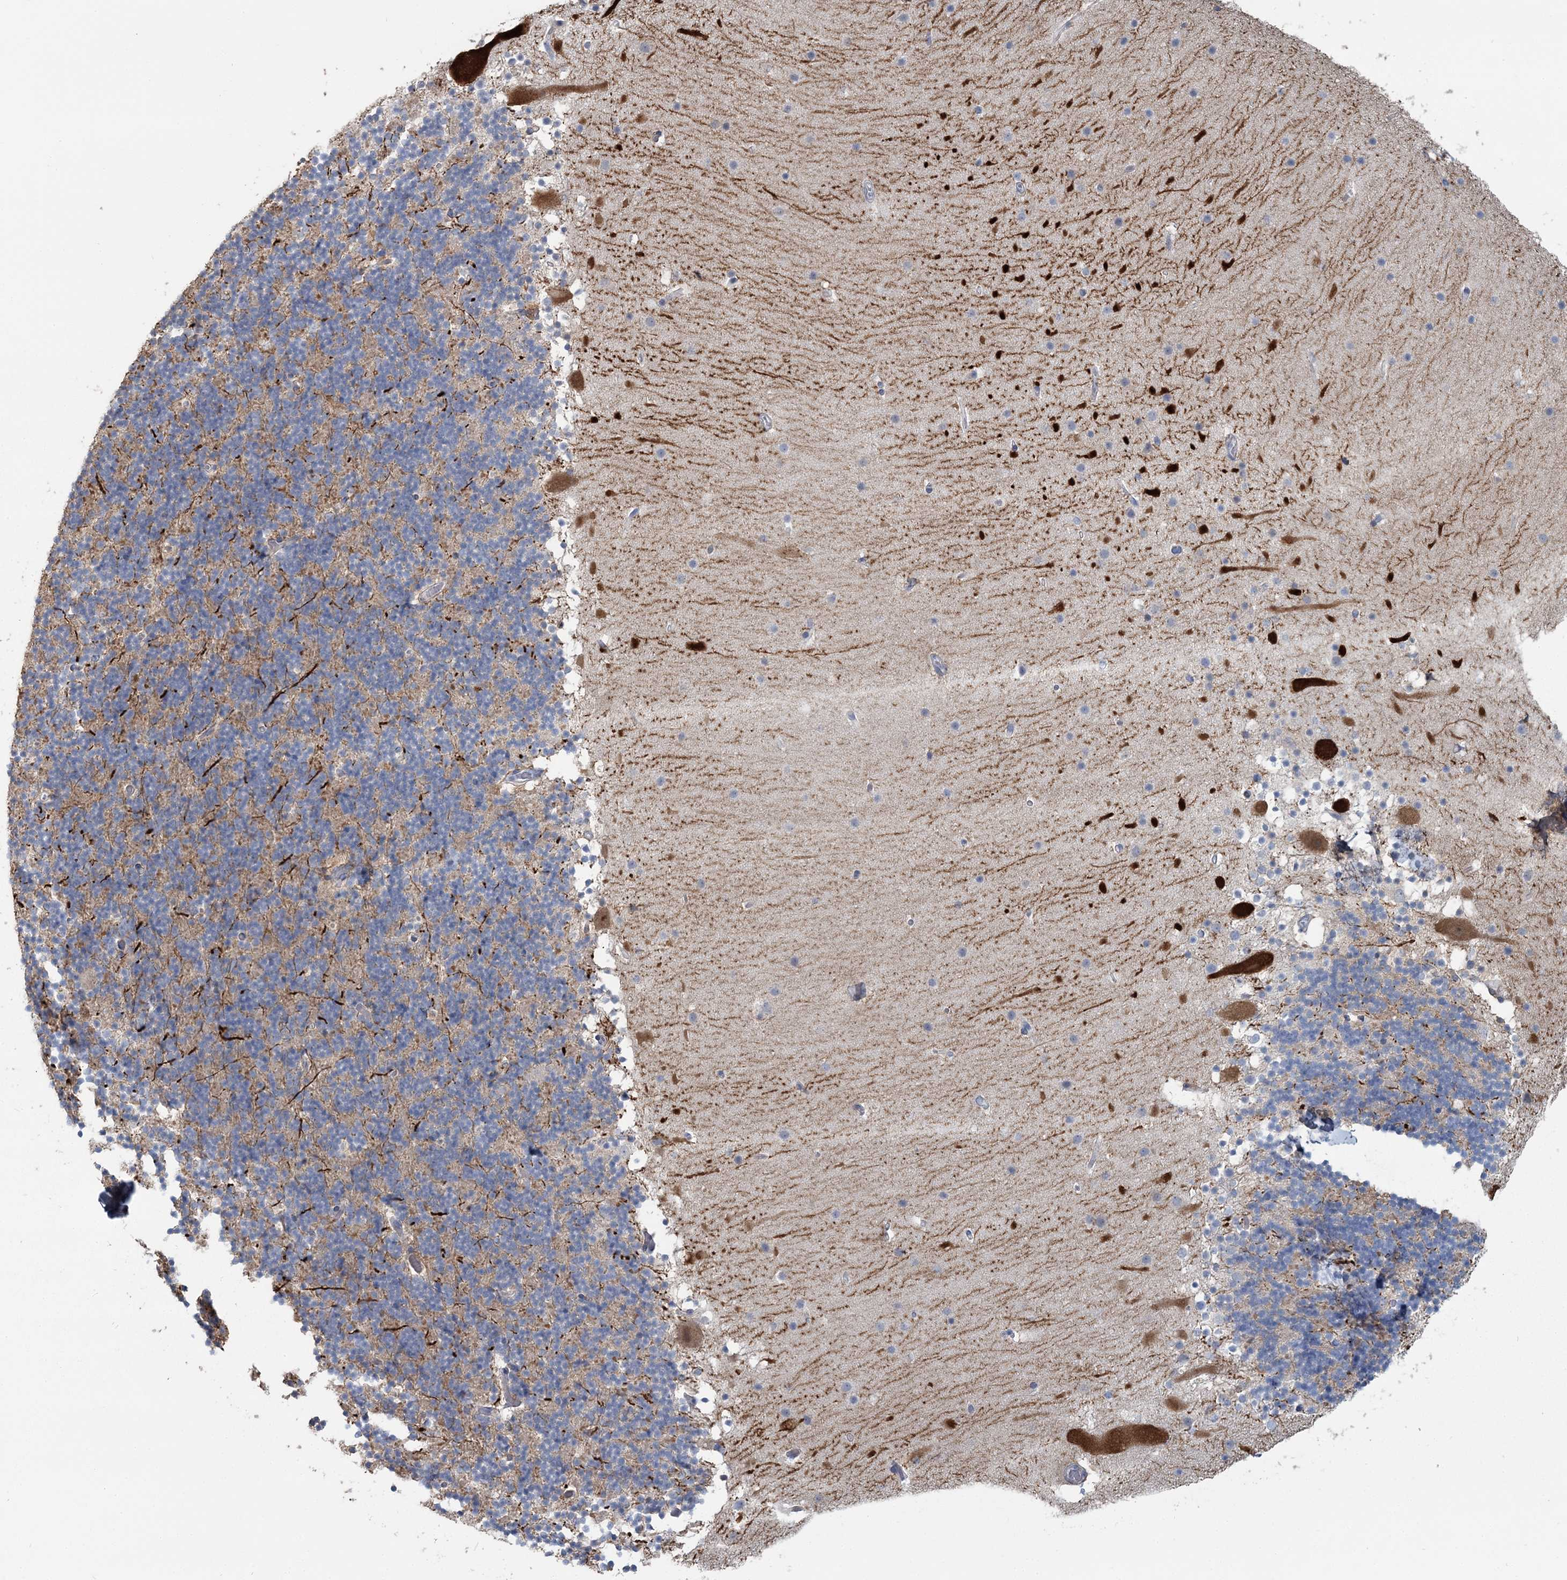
{"staining": {"intensity": "negative", "quantity": "none", "location": "none"}, "tissue": "cerebellum", "cell_type": "Cells in granular layer", "image_type": "normal", "snomed": [{"axis": "morphology", "description": "Normal tissue, NOS"}, {"axis": "topography", "description": "Cerebellum"}], "caption": "DAB immunohistochemical staining of benign cerebellum exhibits no significant expression in cells in granular layer.", "gene": "CMBL", "patient": {"sex": "male", "age": 57}}